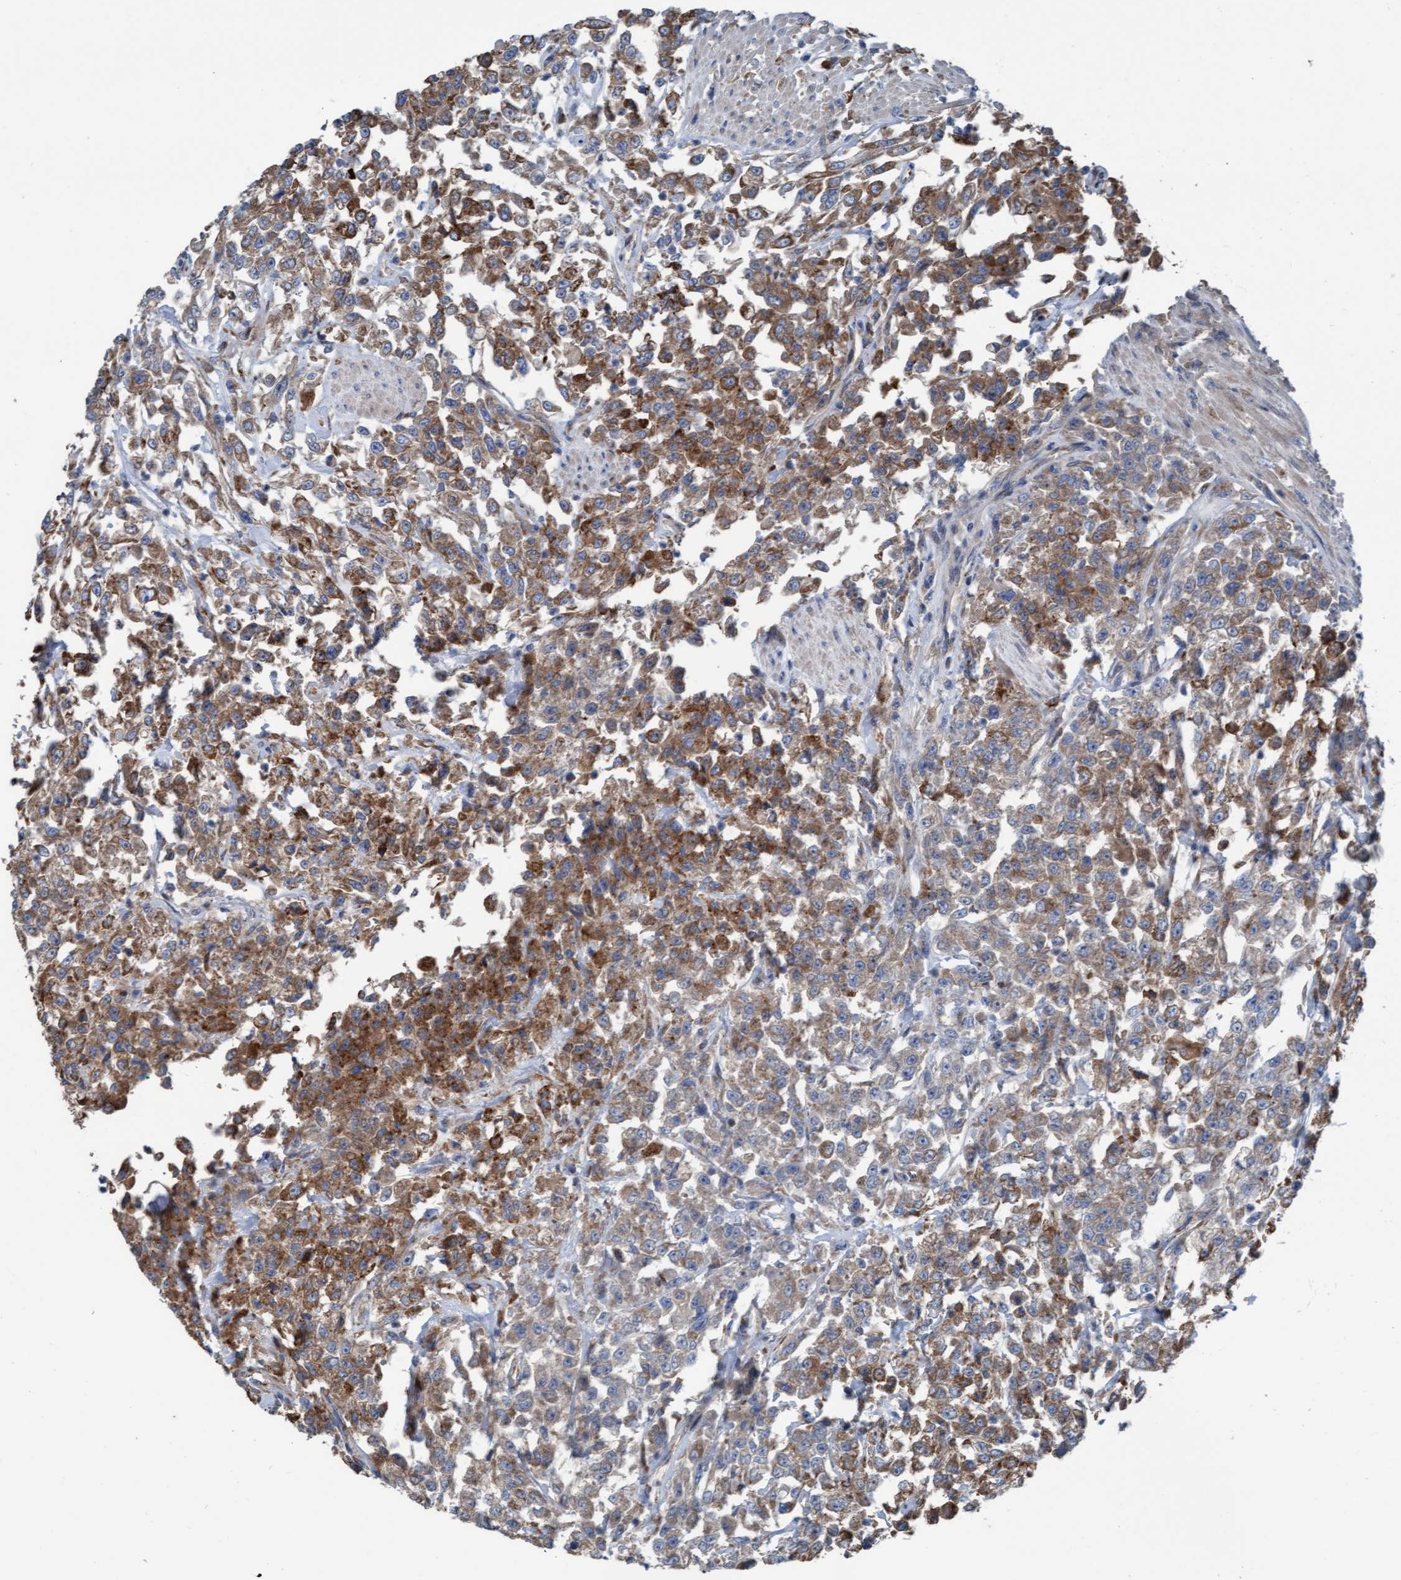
{"staining": {"intensity": "moderate", "quantity": ">75%", "location": "cytoplasmic/membranous"}, "tissue": "urothelial cancer", "cell_type": "Tumor cells", "image_type": "cancer", "snomed": [{"axis": "morphology", "description": "Urothelial carcinoma, High grade"}, {"axis": "topography", "description": "Urinary bladder"}], "caption": "Protein expression analysis of high-grade urothelial carcinoma demonstrates moderate cytoplasmic/membranous staining in about >75% of tumor cells.", "gene": "KLHL26", "patient": {"sex": "male", "age": 46}}